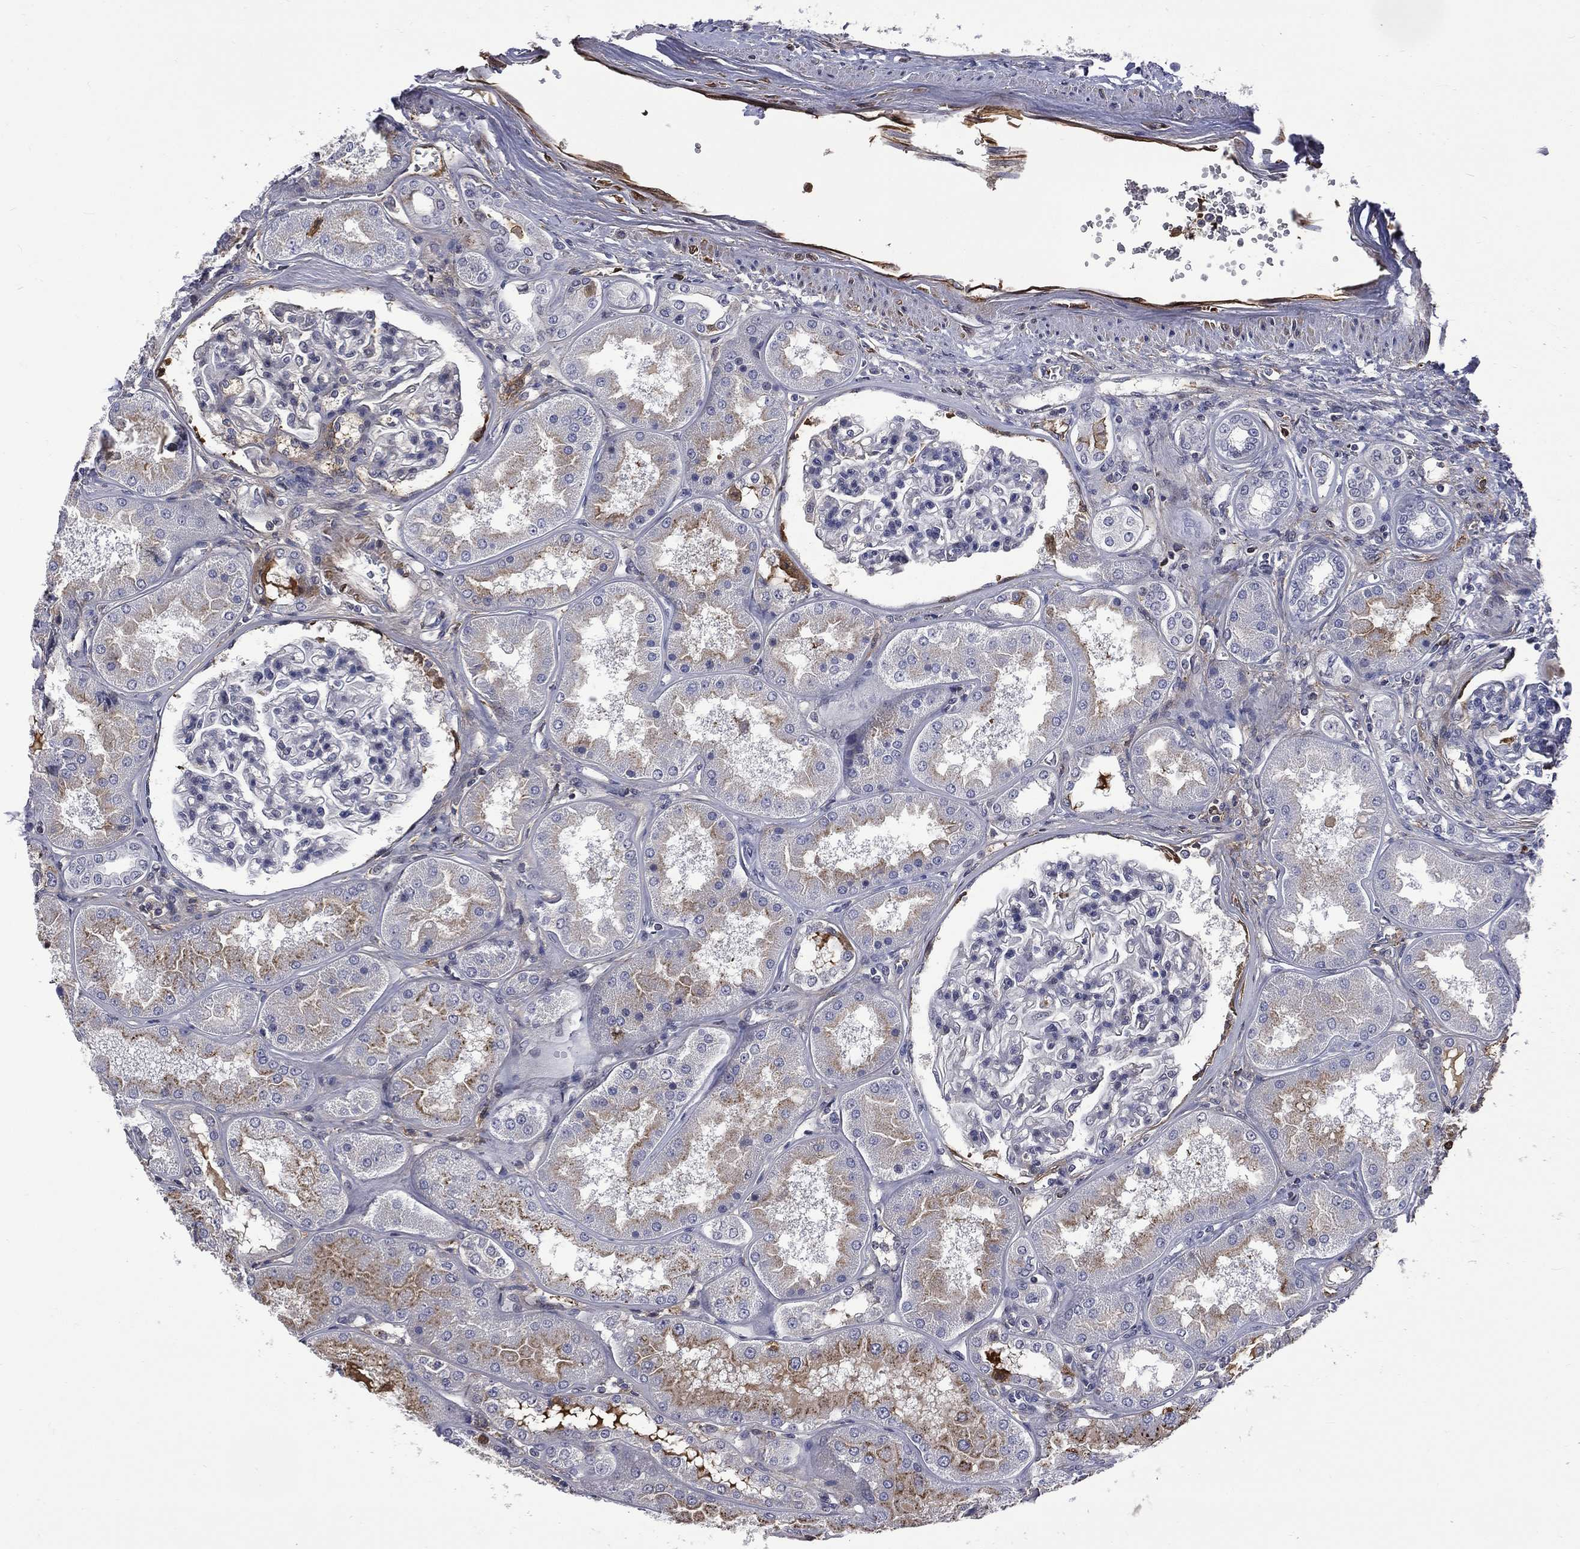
{"staining": {"intensity": "negative", "quantity": "none", "location": "none"}, "tissue": "kidney", "cell_type": "Cells in glomeruli", "image_type": "normal", "snomed": [{"axis": "morphology", "description": "Normal tissue, NOS"}, {"axis": "topography", "description": "Kidney"}], "caption": "DAB (3,3'-diaminobenzidine) immunohistochemical staining of unremarkable human kidney reveals no significant staining in cells in glomeruli. (Stains: DAB (3,3'-diaminobenzidine) IHC with hematoxylin counter stain, Microscopy: brightfield microscopy at high magnification).", "gene": "FGG", "patient": {"sex": "female", "age": 56}}